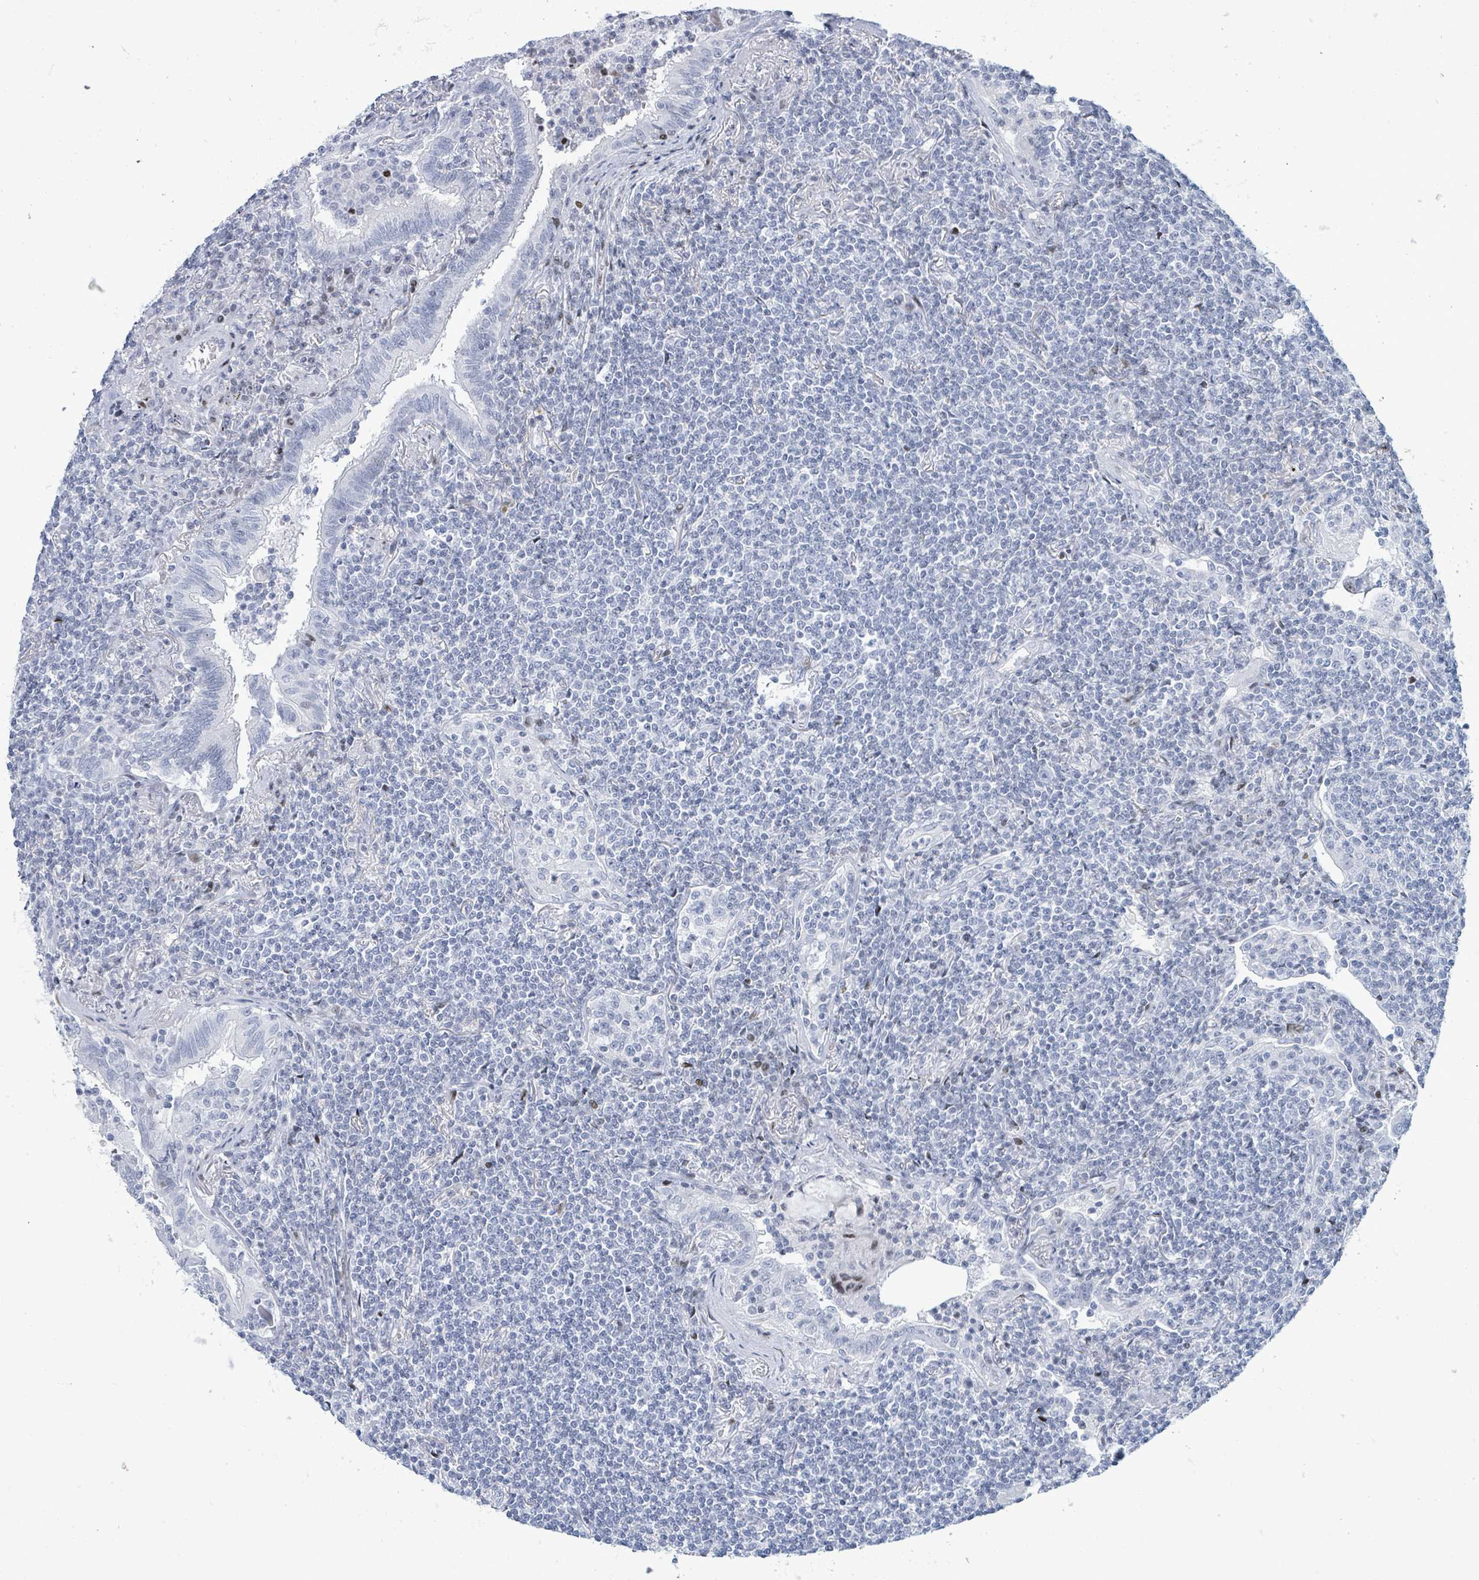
{"staining": {"intensity": "negative", "quantity": "none", "location": "none"}, "tissue": "lymphoma", "cell_type": "Tumor cells", "image_type": "cancer", "snomed": [{"axis": "morphology", "description": "Malignant lymphoma, non-Hodgkin's type, Low grade"}, {"axis": "topography", "description": "Lung"}], "caption": "Immunohistochemical staining of lymphoma exhibits no significant staining in tumor cells.", "gene": "MALL", "patient": {"sex": "female", "age": 71}}